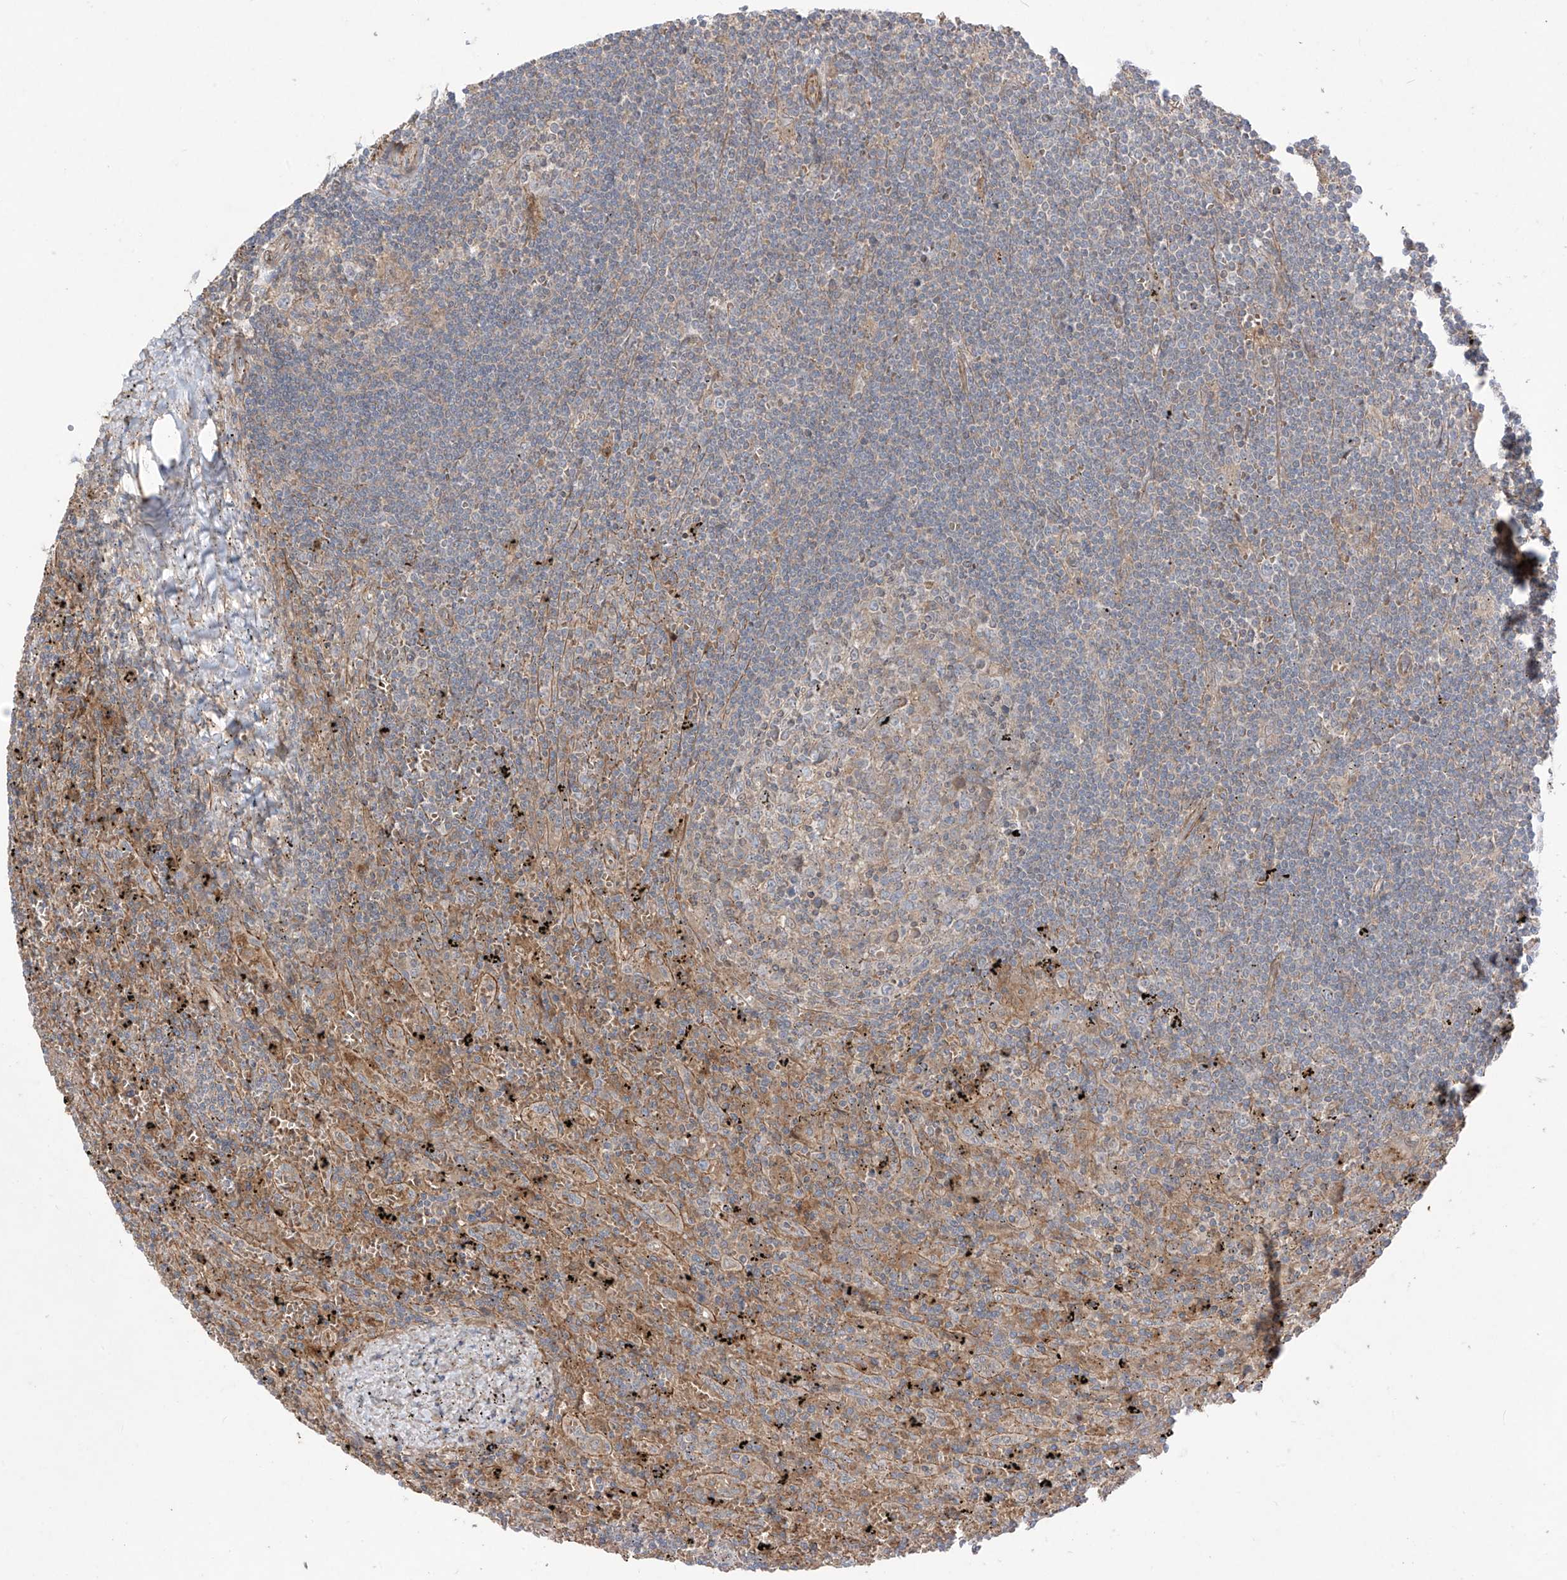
{"staining": {"intensity": "negative", "quantity": "none", "location": "none"}, "tissue": "lymphoma", "cell_type": "Tumor cells", "image_type": "cancer", "snomed": [{"axis": "morphology", "description": "Malignant lymphoma, non-Hodgkin's type, Low grade"}, {"axis": "topography", "description": "Spleen"}], "caption": "Tumor cells show no significant protein positivity in lymphoma.", "gene": "TRMU", "patient": {"sex": "male", "age": 76}}